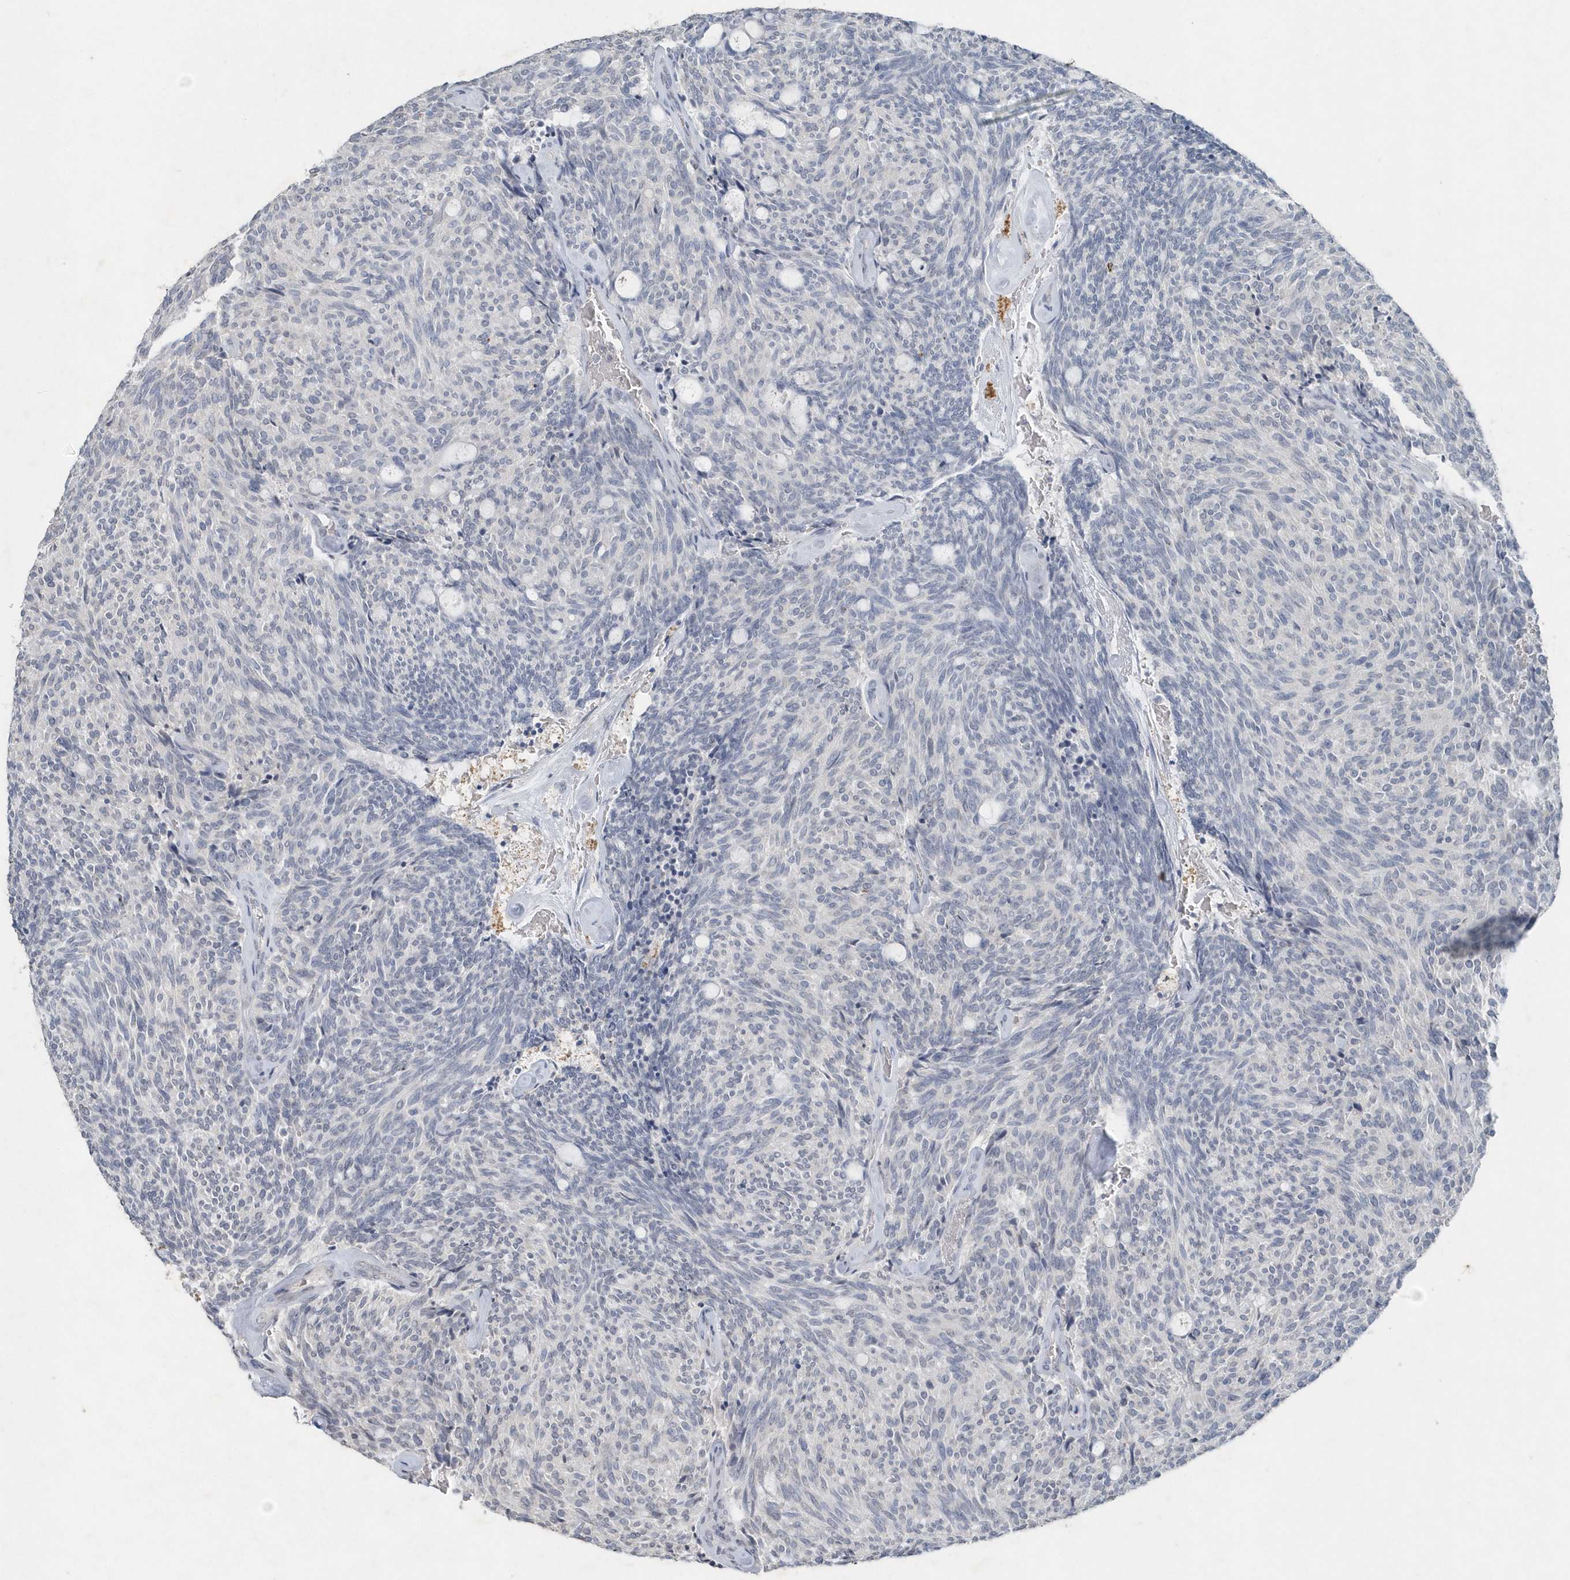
{"staining": {"intensity": "negative", "quantity": "none", "location": "none"}, "tissue": "carcinoid", "cell_type": "Tumor cells", "image_type": "cancer", "snomed": [{"axis": "morphology", "description": "Carcinoid, malignant, NOS"}, {"axis": "topography", "description": "Pancreas"}], "caption": "Tumor cells show no significant protein expression in carcinoid.", "gene": "PDCD1", "patient": {"sex": "female", "age": 54}}